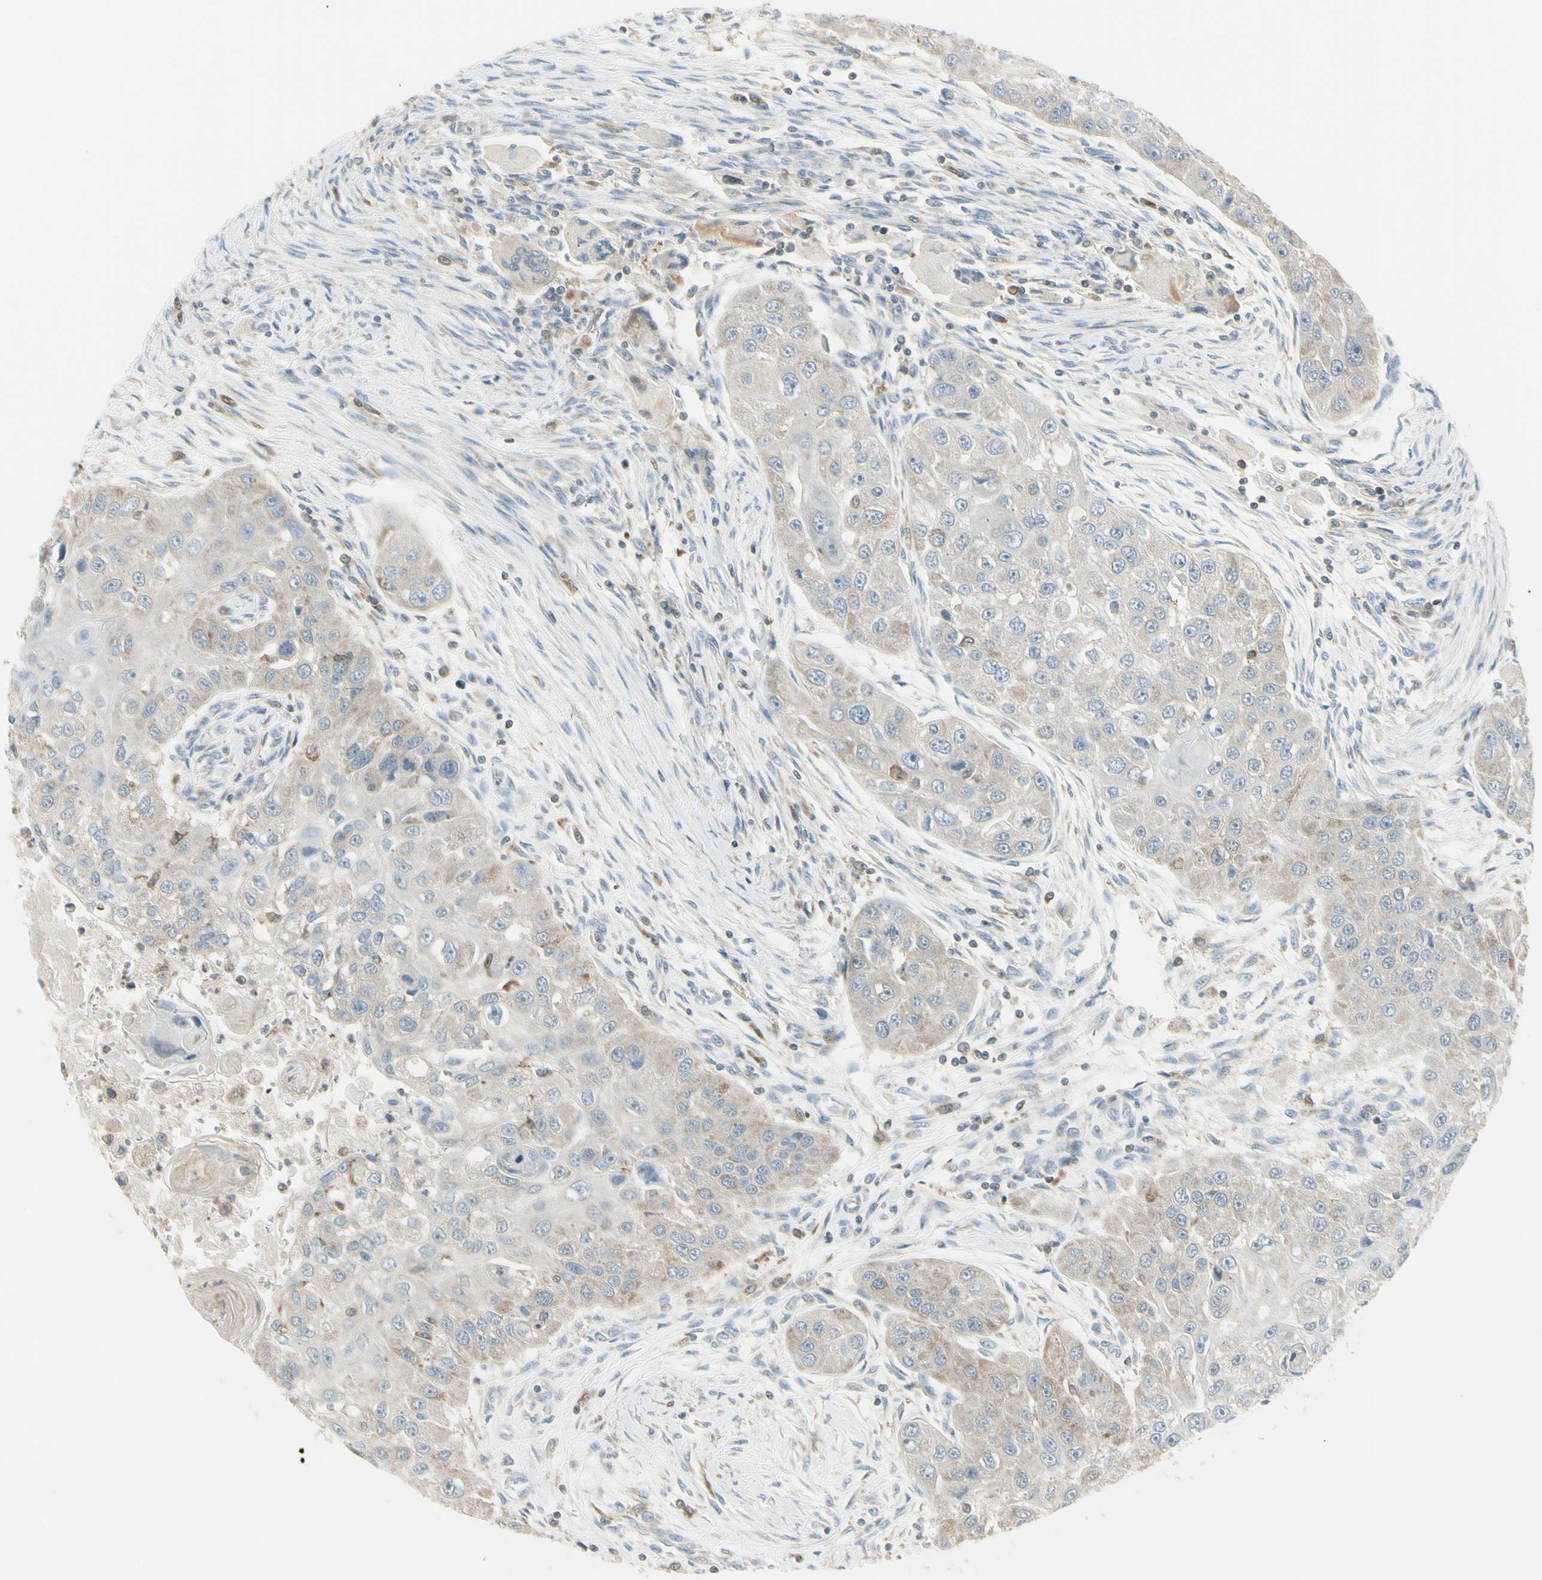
{"staining": {"intensity": "weak", "quantity": ">75%", "location": "cytoplasmic/membranous"}, "tissue": "head and neck cancer", "cell_type": "Tumor cells", "image_type": "cancer", "snomed": [{"axis": "morphology", "description": "Normal tissue, NOS"}, {"axis": "morphology", "description": "Squamous cell carcinoma, NOS"}, {"axis": "topography", "description": "Skeletal muscle"}, {"axis": "topography", "description": "Head-Neck"}], "caption": "This photomicrograph exhibits immunohistochemistry staining of head and neck squamous cell carcinoma, with low weak cytoplasmic/membranous staining in approximately >75% of tumor cells.", "gene": "CYRIB", "patient": {"sex": "male", "age": 51}}